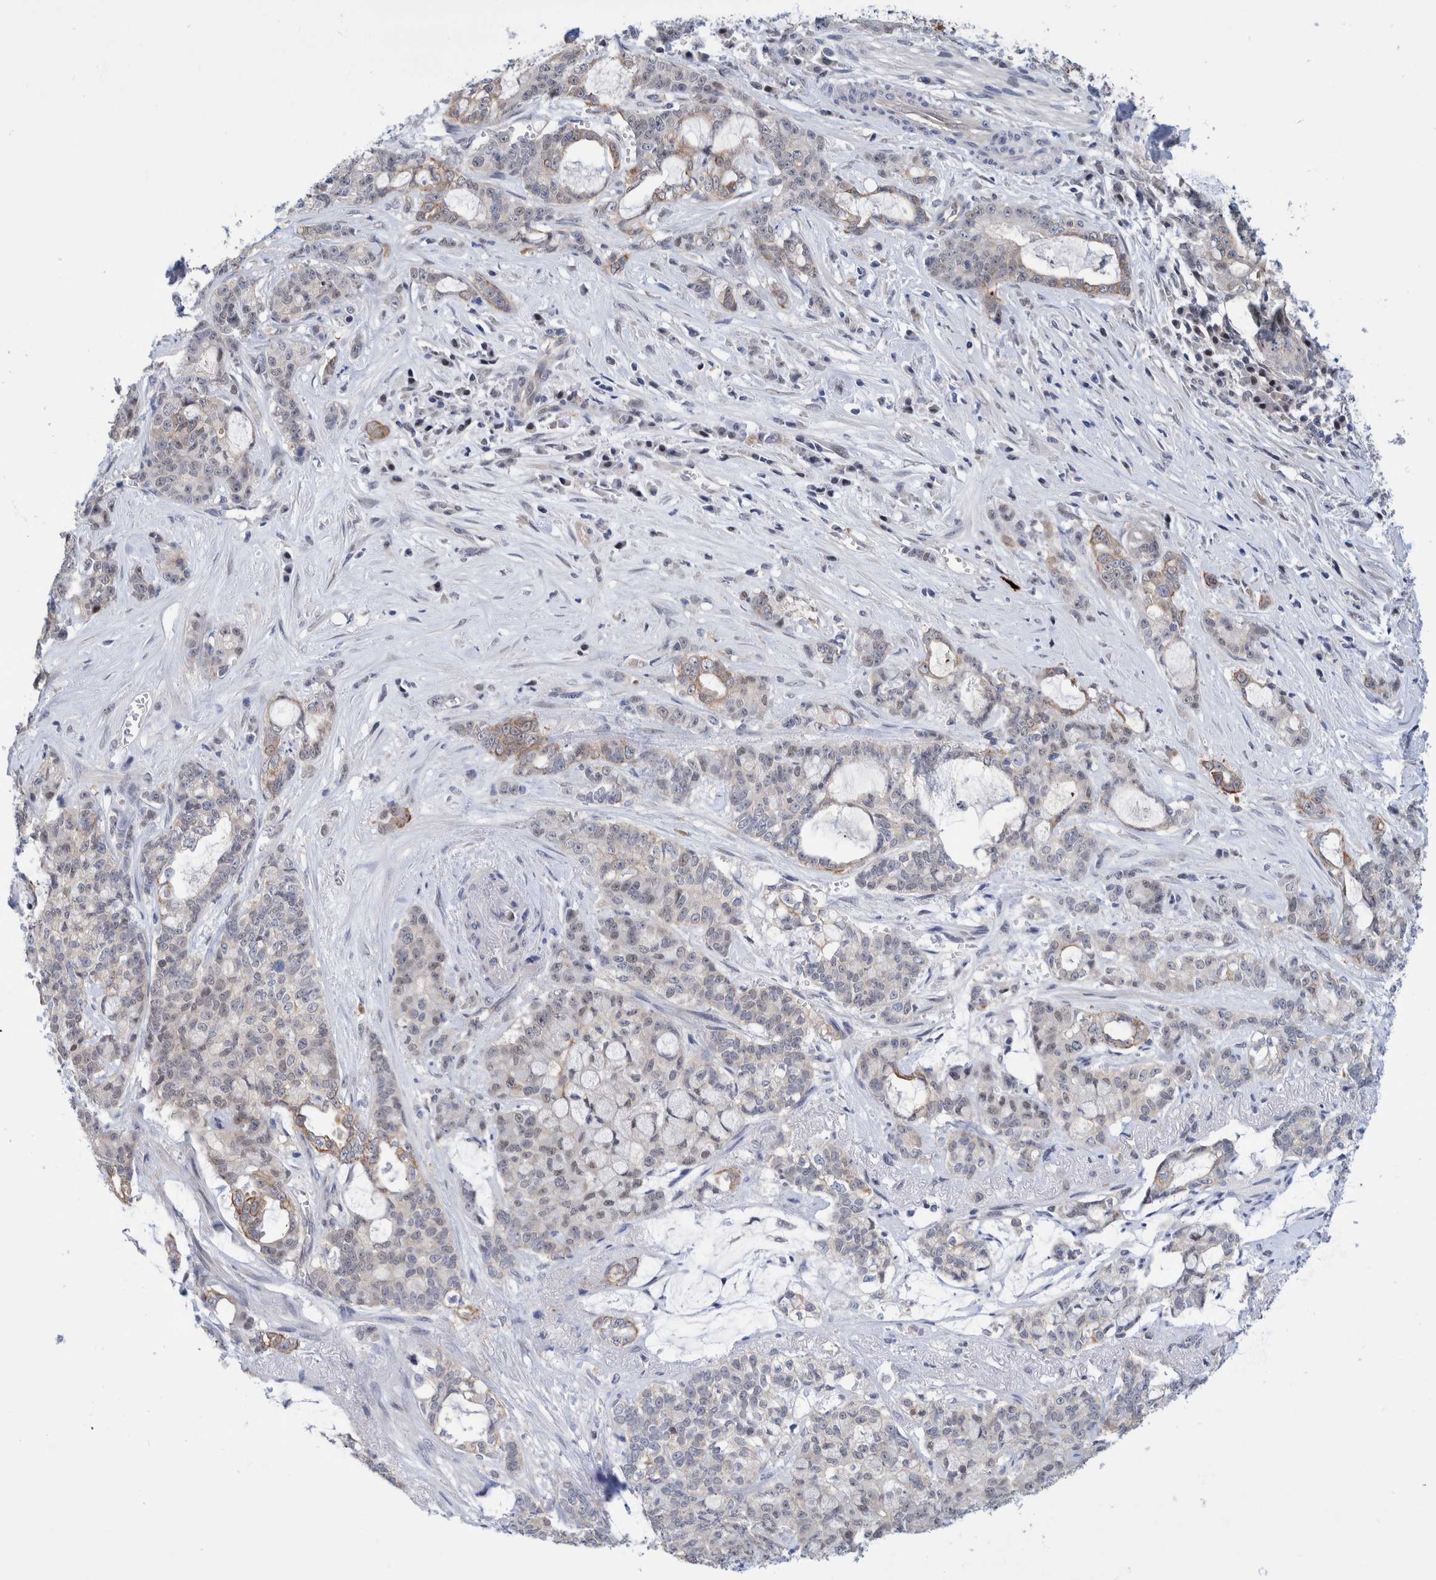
{"staining": {"intensity": "weak", "quantity": "25%-75%", "location": "nuclear"}, "tissue": "pancreatic cancer", "cell_type": "Tumor cells", "image_type": "cancer", "snomed": [{"axis": "morphology", "description": "Adenocarcinoma, NOS"}, {"axis": "topography", "description": "Pancreas"}], "caption": "Weak nuclear positivity is appreciated in approximately 25%-75% of tumor cells in adenocarcinoma (pancreatic).", "gene": "PFAS", "patient": {"sex": "female", "age": 73}}